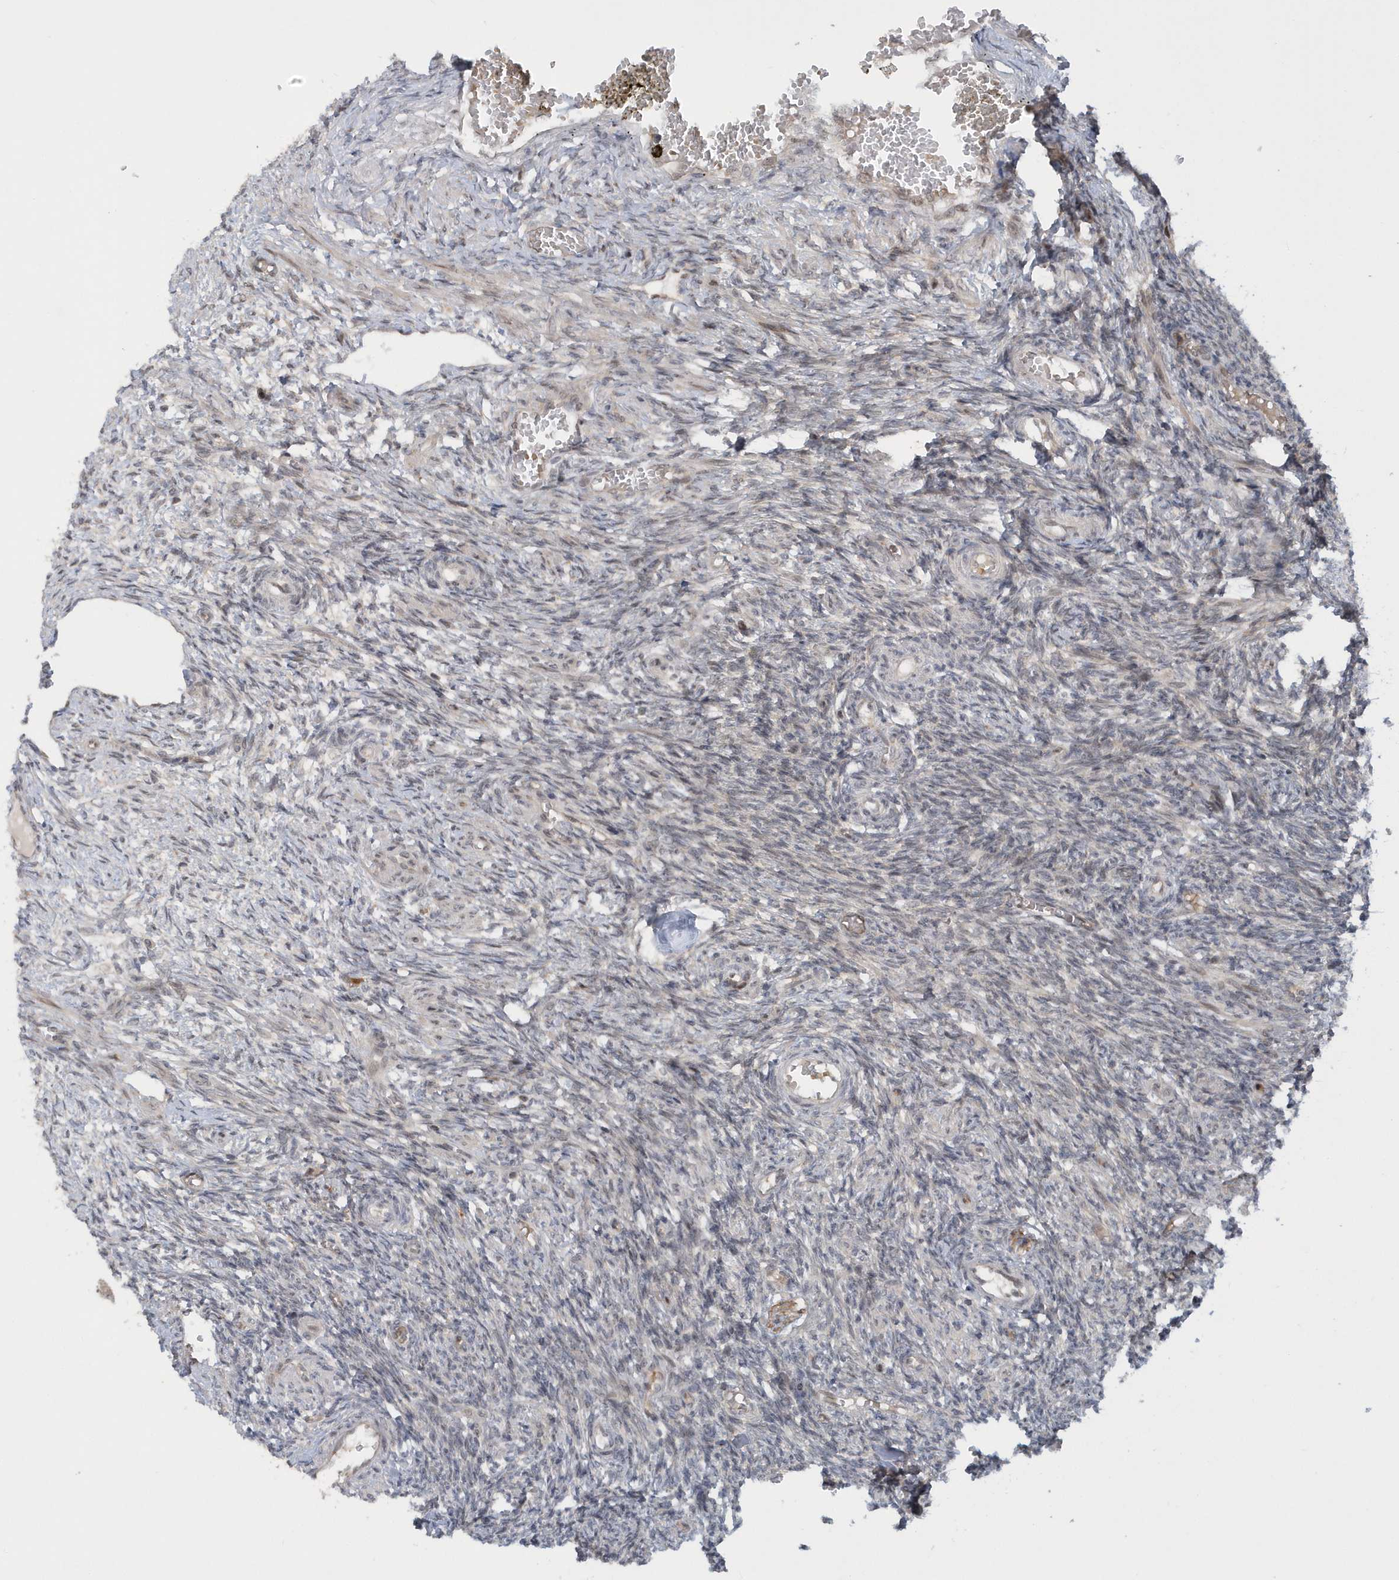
{"staining": {"intensity": "weak", "quantity": "<25%", "location": "cytoplasmic/membranous"}, "tissue": "ovary", "cell_type": "Ovarian stroma cells", "image_type": "normal", "snomed": [{"axis": "morphology", "description": "Normal tissue, NOS"}, {"axis": "topography", "description": "Ovary"}], "caption": "Immunohistochemical staining of unremarkable ovary demonstrates no significant staining in ovarian stroma cells.", "gene": "ATG4A", "patient": {"sex": "female", "age": 27}}